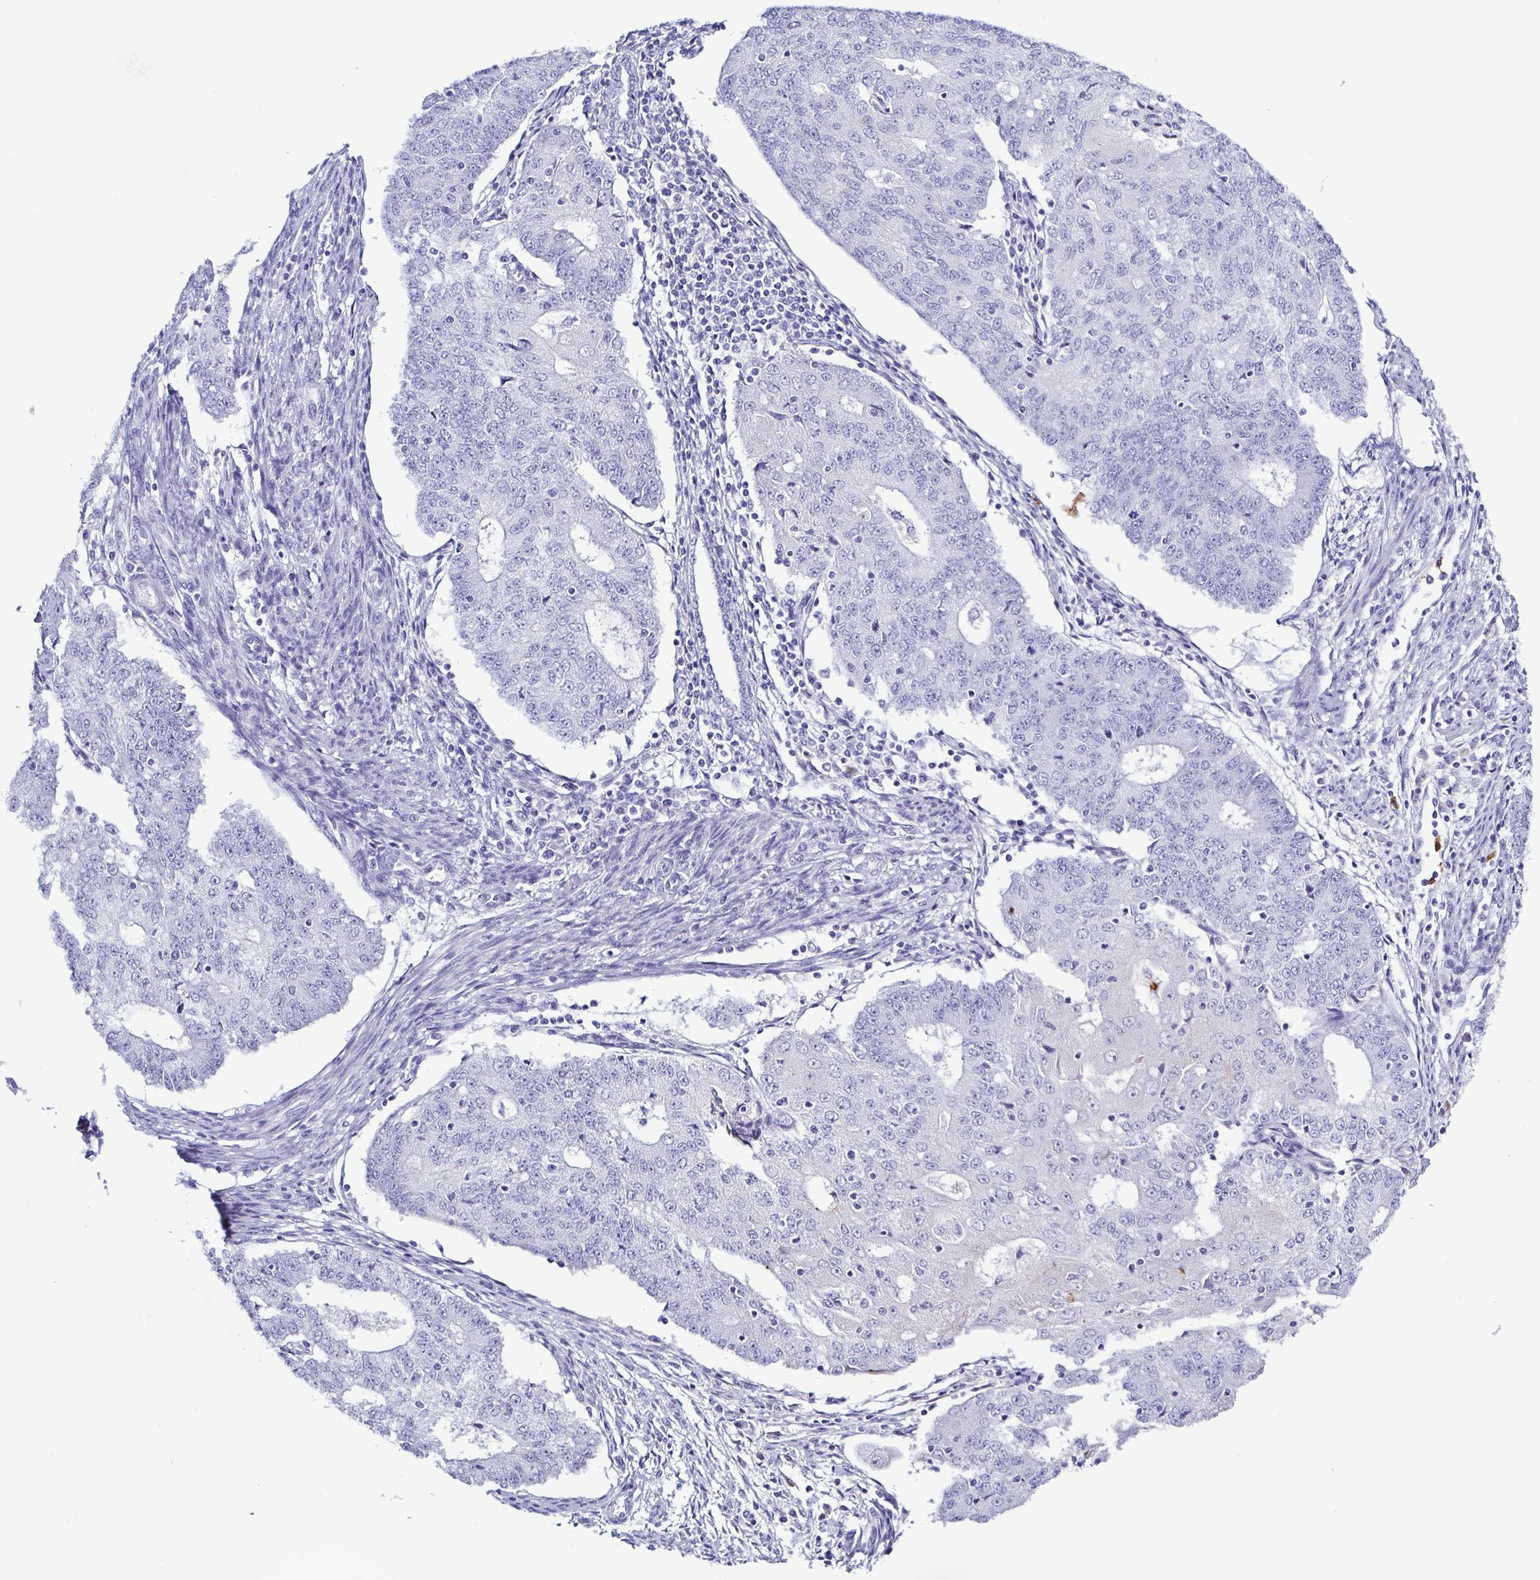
{"staining": {"intensity": "weak", "quantity": "<25%", "location": "cytoplasmic/membranous"}, "tissue": "endometrial cancer", "cell_type": "Tumor cells", "image_type": "cancer", "snomed": [{"axis": "morphology", "description": "Adenocarcinoma, NOS"}, {"axis": "topography", "description": "Endometrium"}], "caption": "Immunohistochemistry of endometrial adenocarcinoma demonstrates no expression in tumor cells.", "gene": "LTF", "patient": {"sex": "female", "age": 56}}